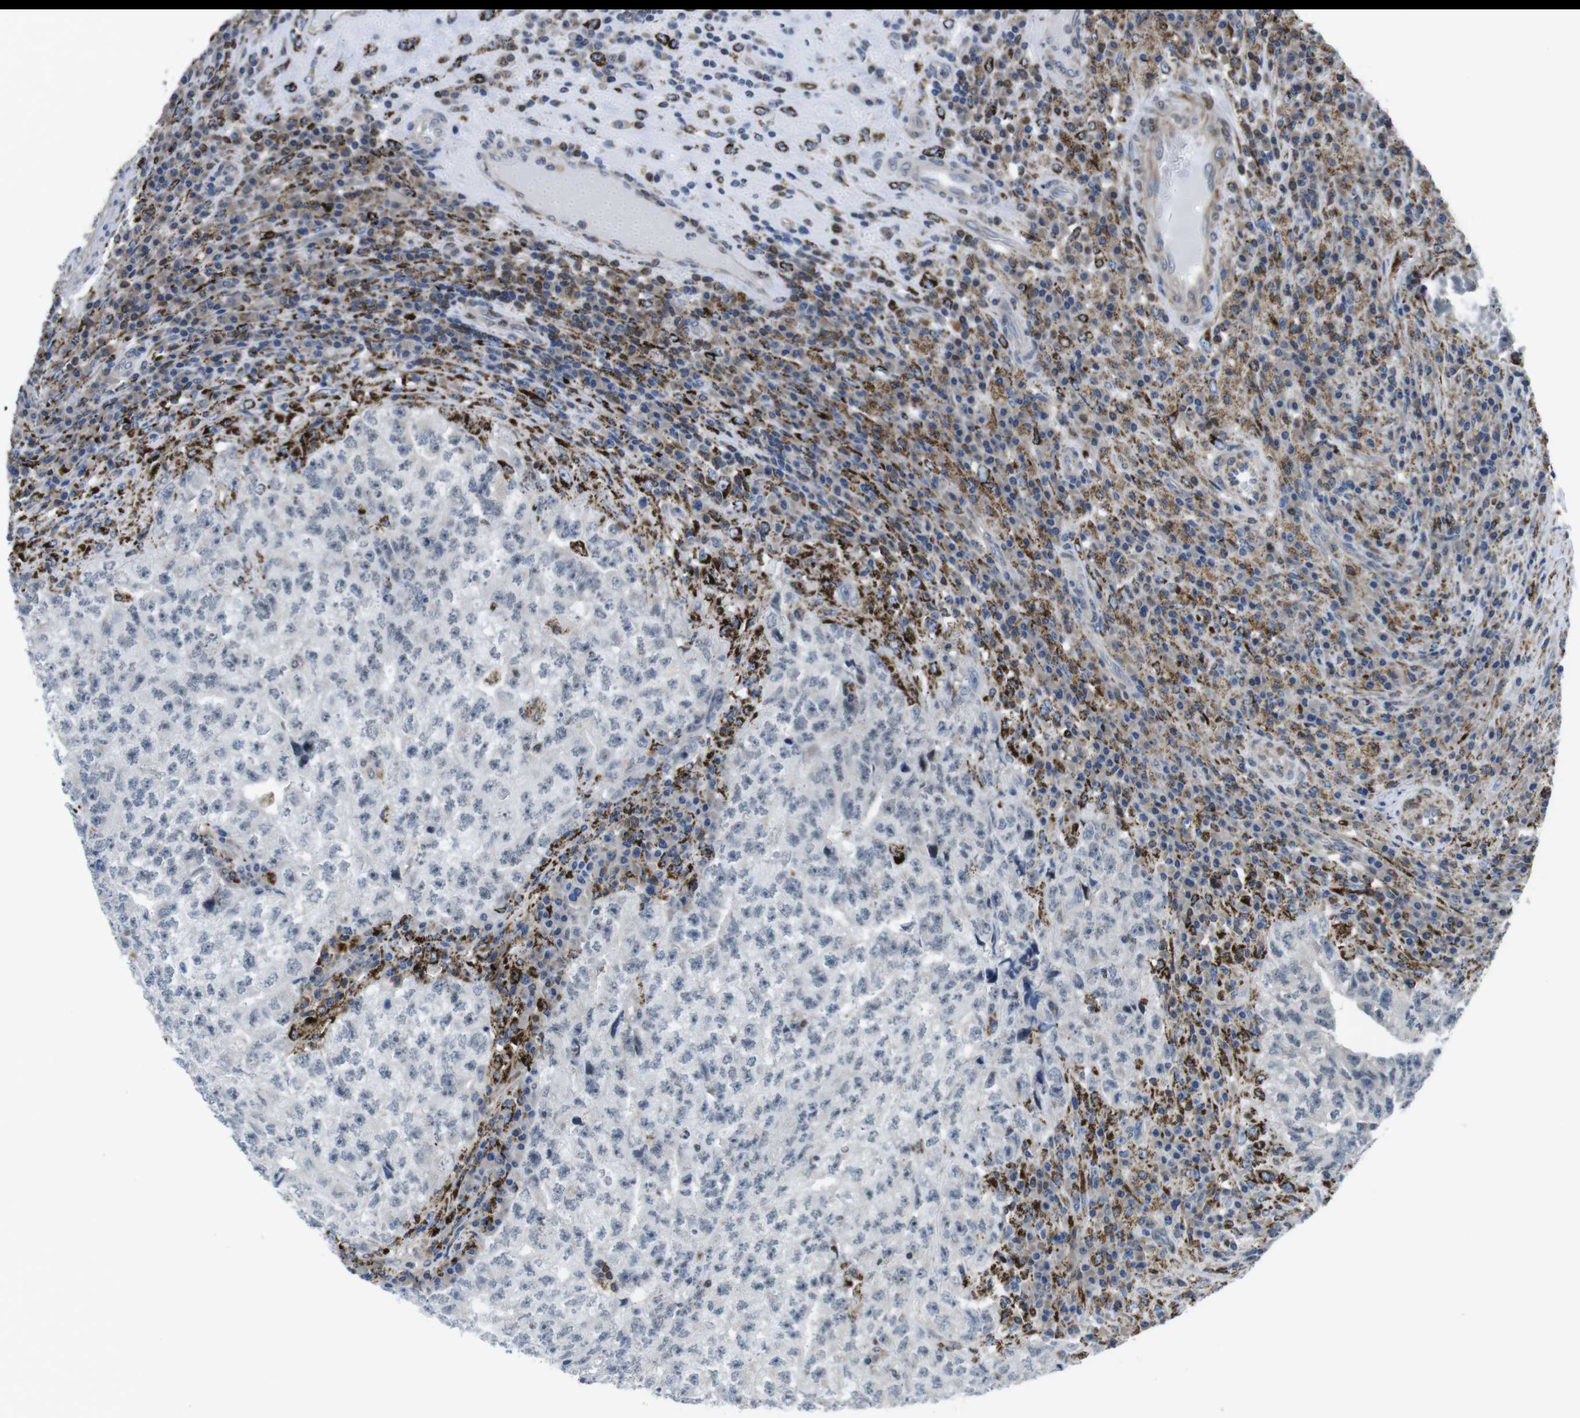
{"staining": {"intensity": "negative", "quantity": "none", "location": "none"}, "tissue": "testis cancer", "cell_type": "Tumor cells", "image_type": "cancer", "snomed": [{"axis": "morphology", "description": "Necrosis, NOS"}, {"axis": "morphology", "description": "Carcinoma, Embryonal, NOS"}, {"axis": "topography", "description": "Testis"}], "caption": "High magnification brightfield microscopy of testis cancer stained with DAB (brown) and counterstained with hematoxylin (blue): tumor cells show no significant positivity. (IHC, brightfield microscopy, high magnification).", "gene": "KCNE3", "patient": {"sex": "male", "age": 19}}